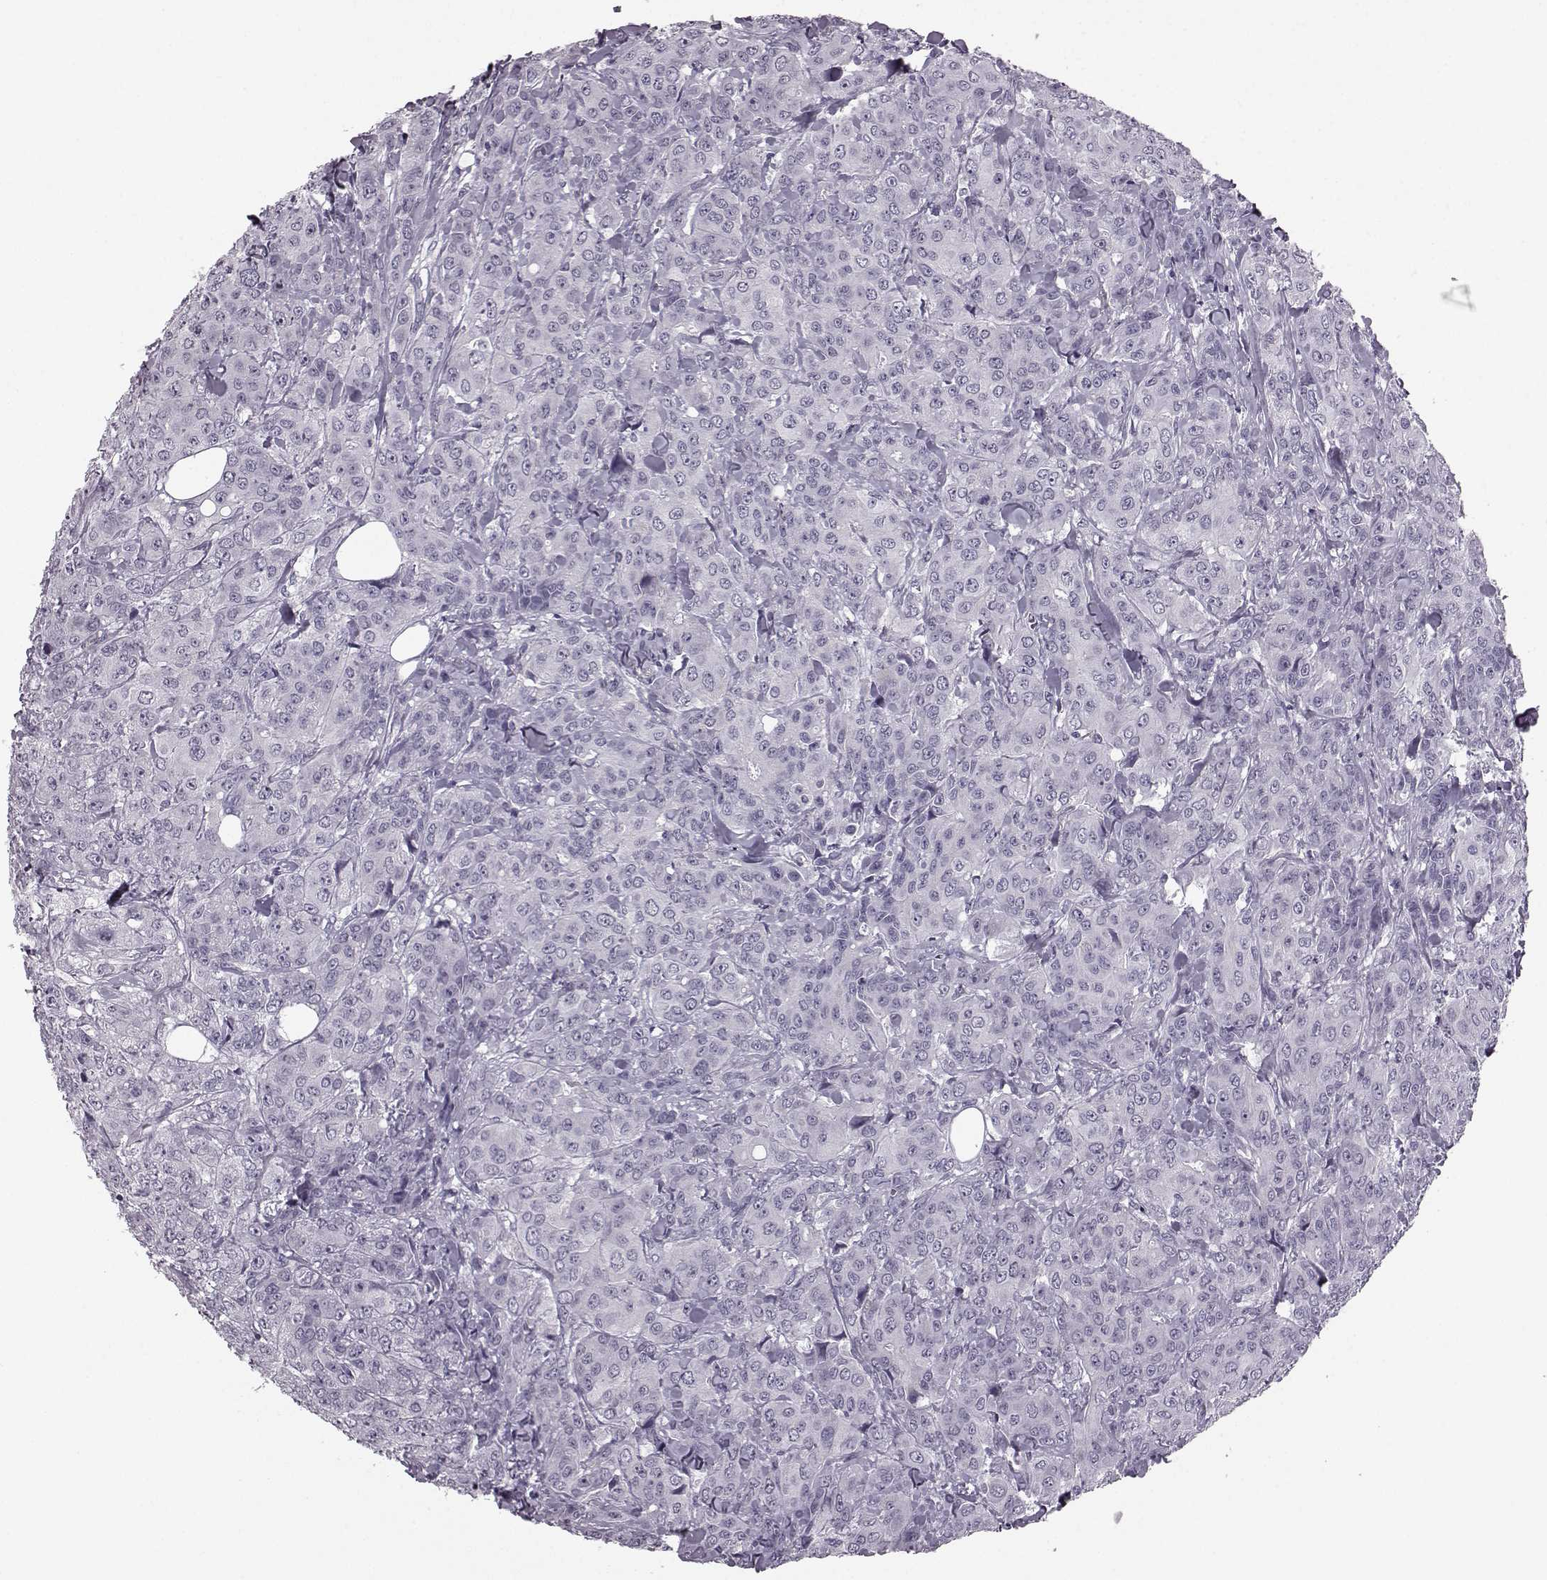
{"staining": {"intensity": "negative", "quantity": "none", "location": "none"}, "tissue": "breast cancer", "cell_type": "Tumor cells", "image_type": "cancer", "snomed": [{"axis": "morphology", "description": "Duct carcinoma"}, {"axis": "topography", "description": "Breast"}], "caption": "Immunohistochemistry of human breast cancer demonstrates no expression in tumor cells.", "gene": "JSRP1", "patient": {"sex": "female", "age": 43}}